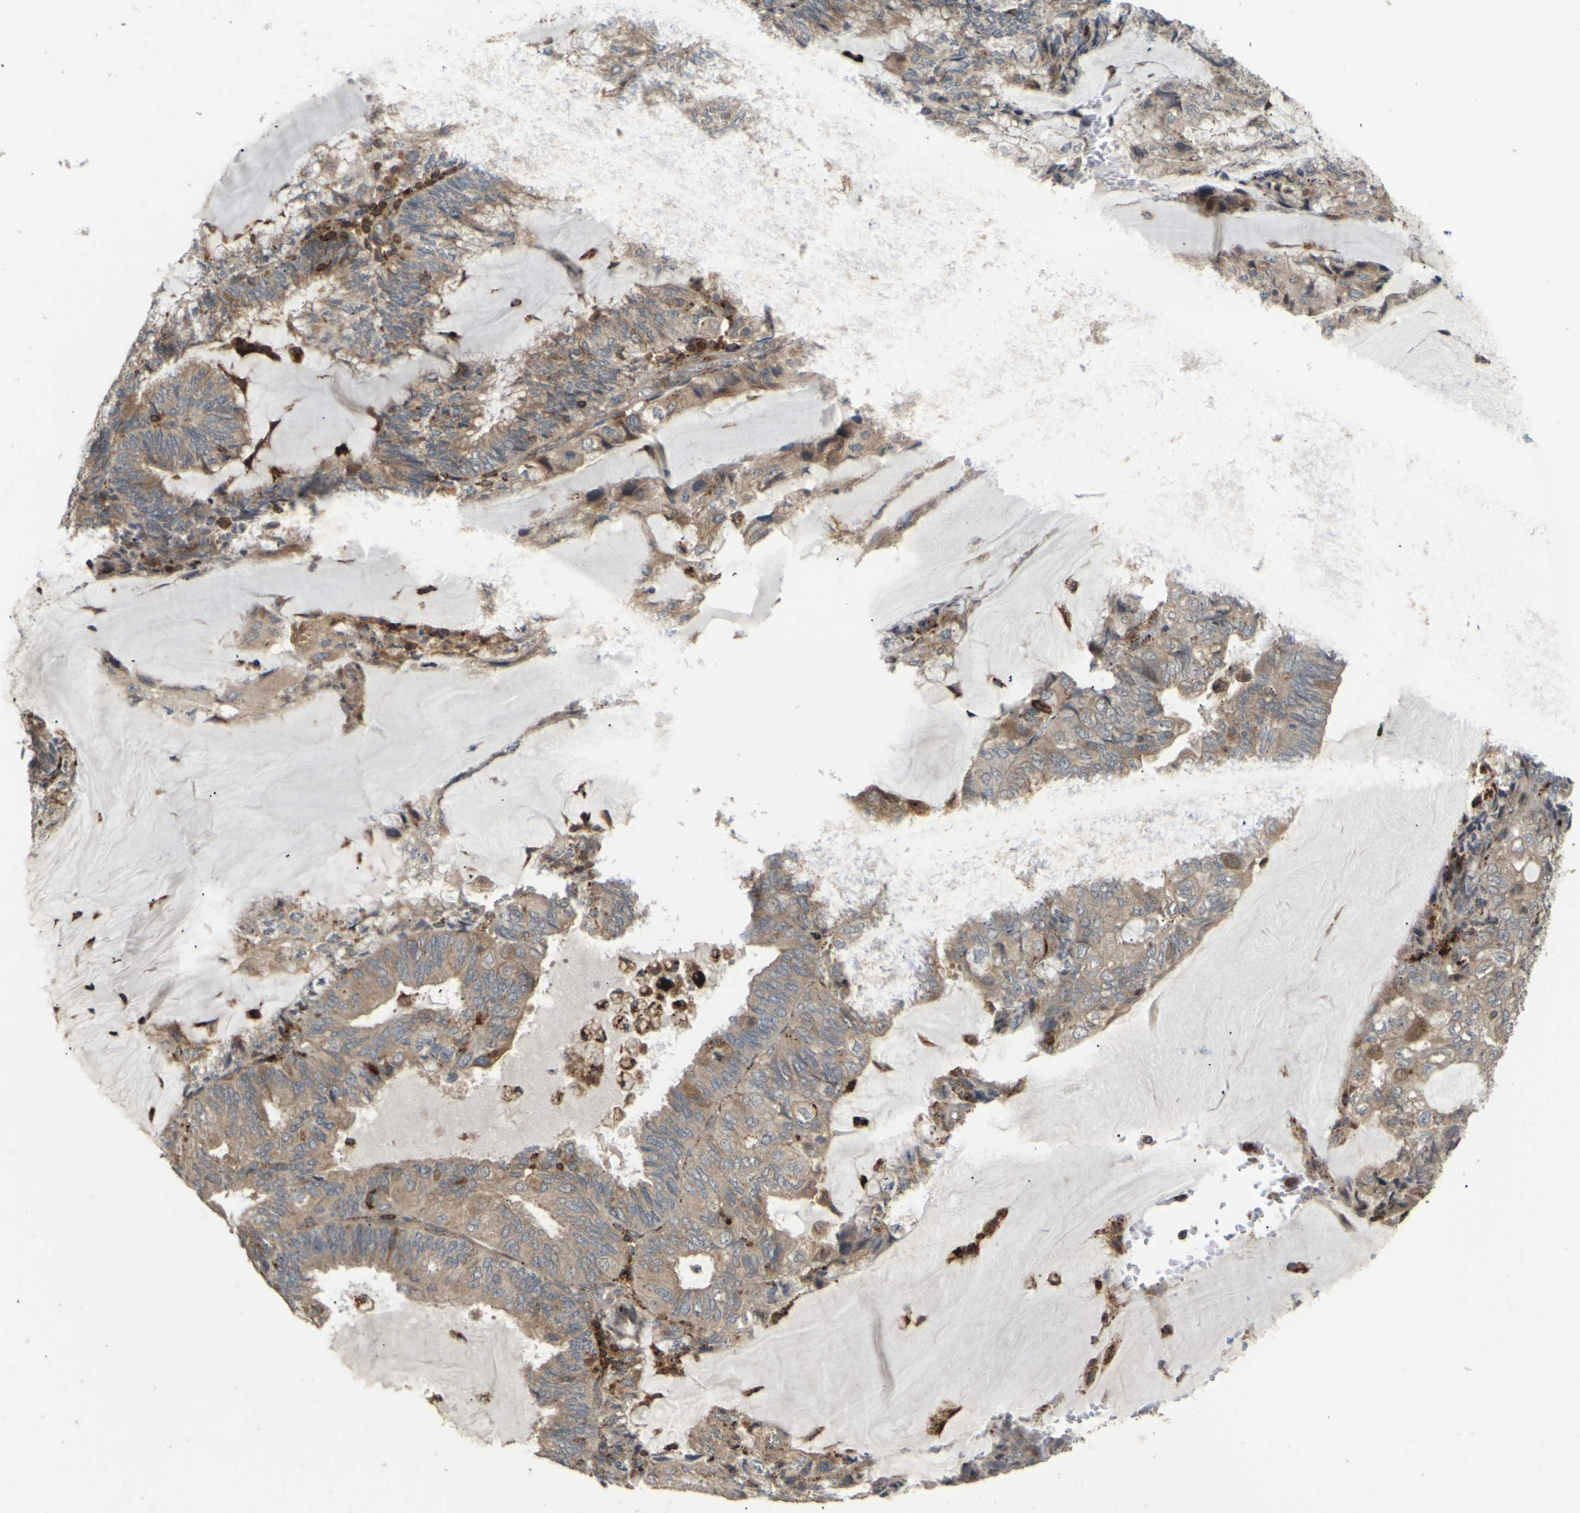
{"staining": {"intensity": "weak", "quantity": ">75%", "location": "cytoplasmic/membranous"}, "tissue": "endometrial cancer", "cell_type": "Tumor cells", "image_type": "cancer", "snomed": [{"axis": "morphology", "description": "Adenocarcinoma, NOS"}, {"axis": "topography", "description": "Endometrium"}], "caption": "Endometrial cancer (adenocarcinoma) stained with a brown dye displays weak cytoplasmic/membranous positive staining in about >75% of tumor cells.", "gene": "KSR1", "patient": {"sex": "female", "age": 81}}